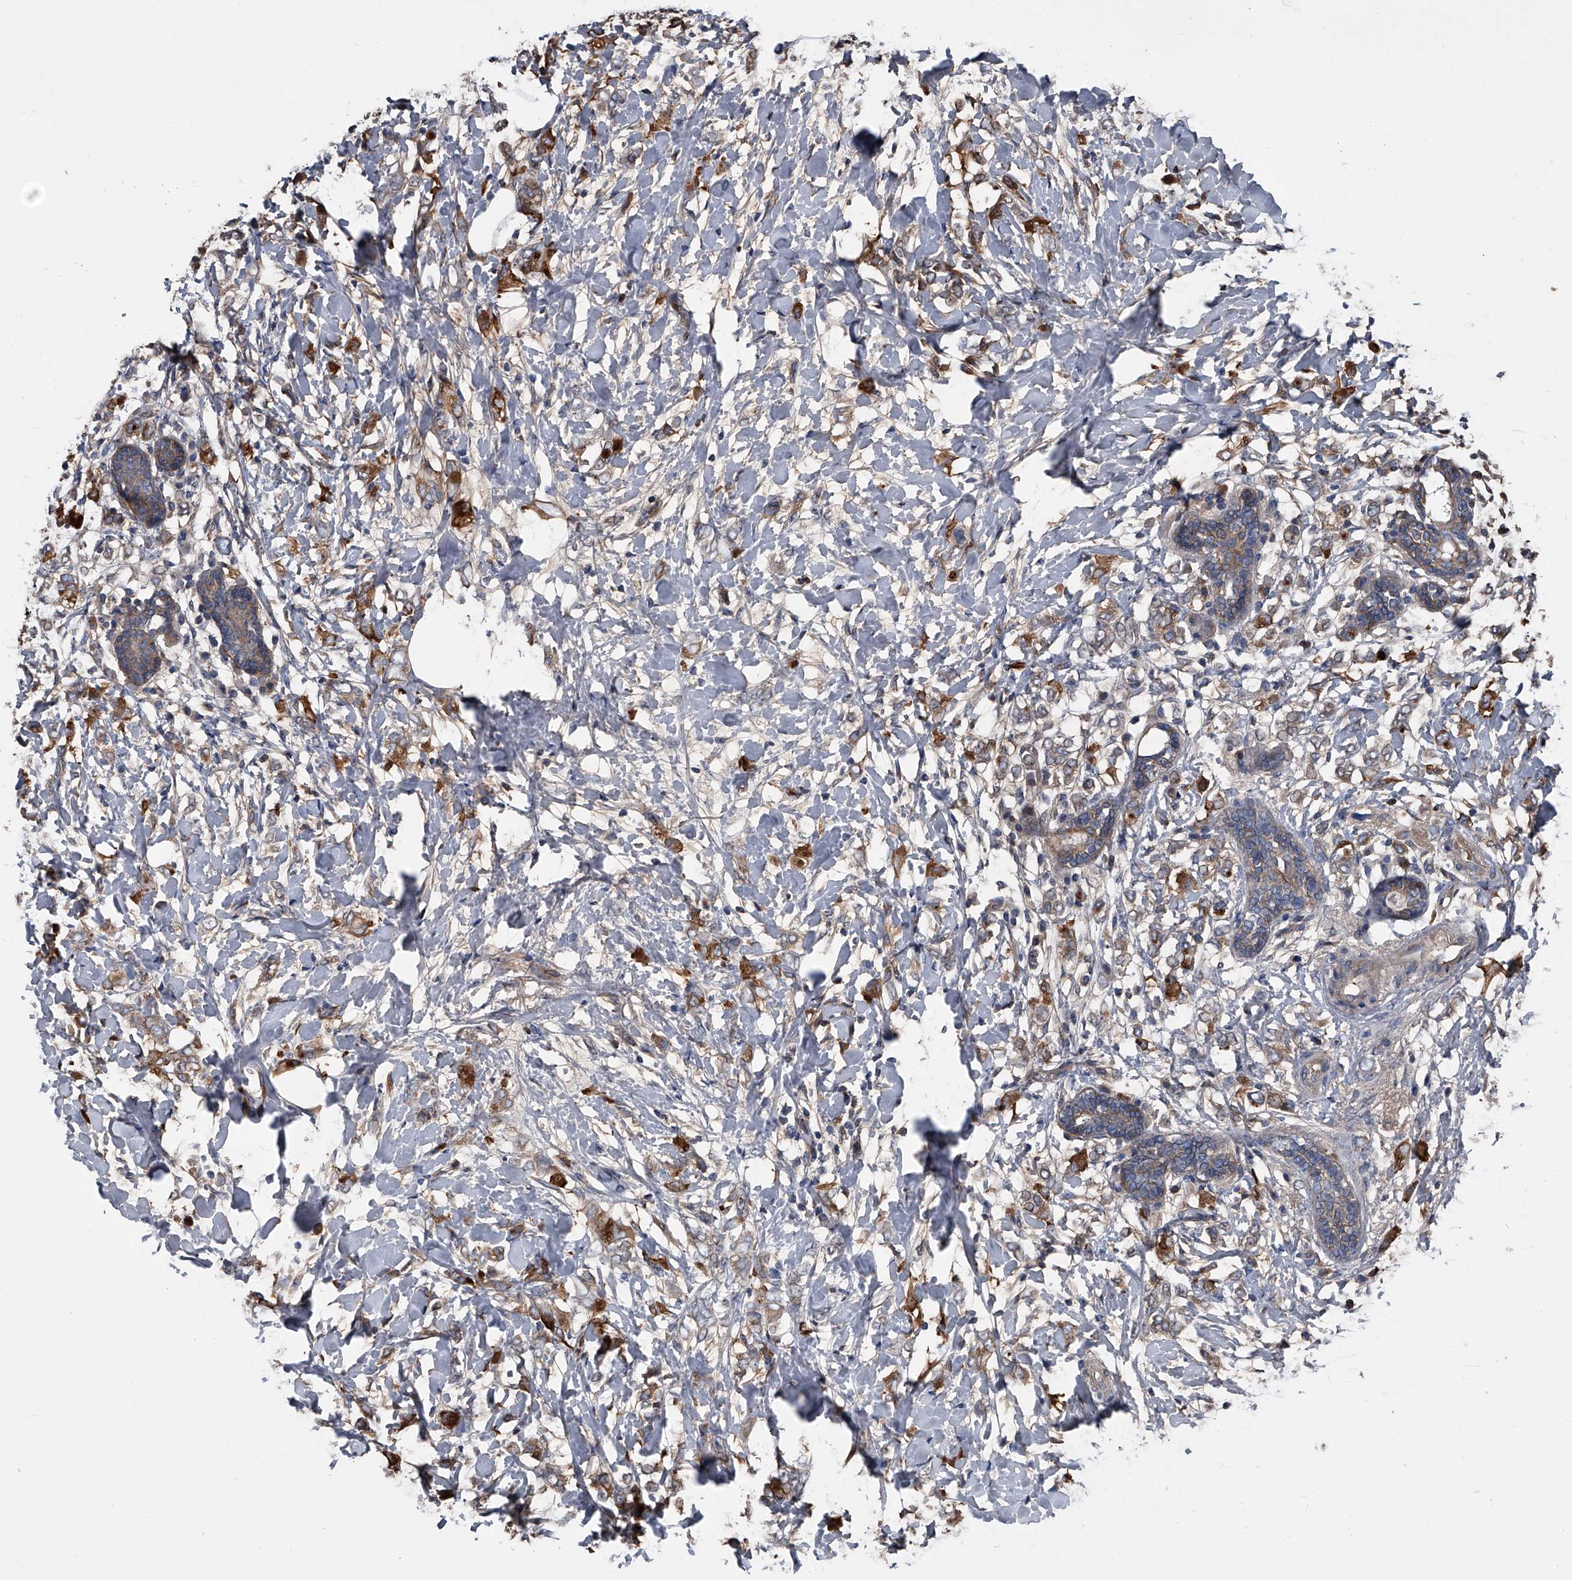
{"staining": {"intensity": "moderate", "quantity": ">75%", "location": "cytoplasmic/membranous"}, "tissue": "breast cancer", "cell_type": "Tumor cells", "image_type": "cancer", "snomed": [{"axis": "morphology", "description": "Normal tissue, NOS"}, {"axis": "morphology", "description": "Lobular carcinoma"}, {"axis": "topography", "description": "Breast"}], "caption": "Moderate cytoplasmic/membranous protein positivity is appreciated in about >75% of tumor cells in breast cancer (lobular carcinoma).", "gene": "KIF13A", "patient": {"sex": "female", "age": 47}}